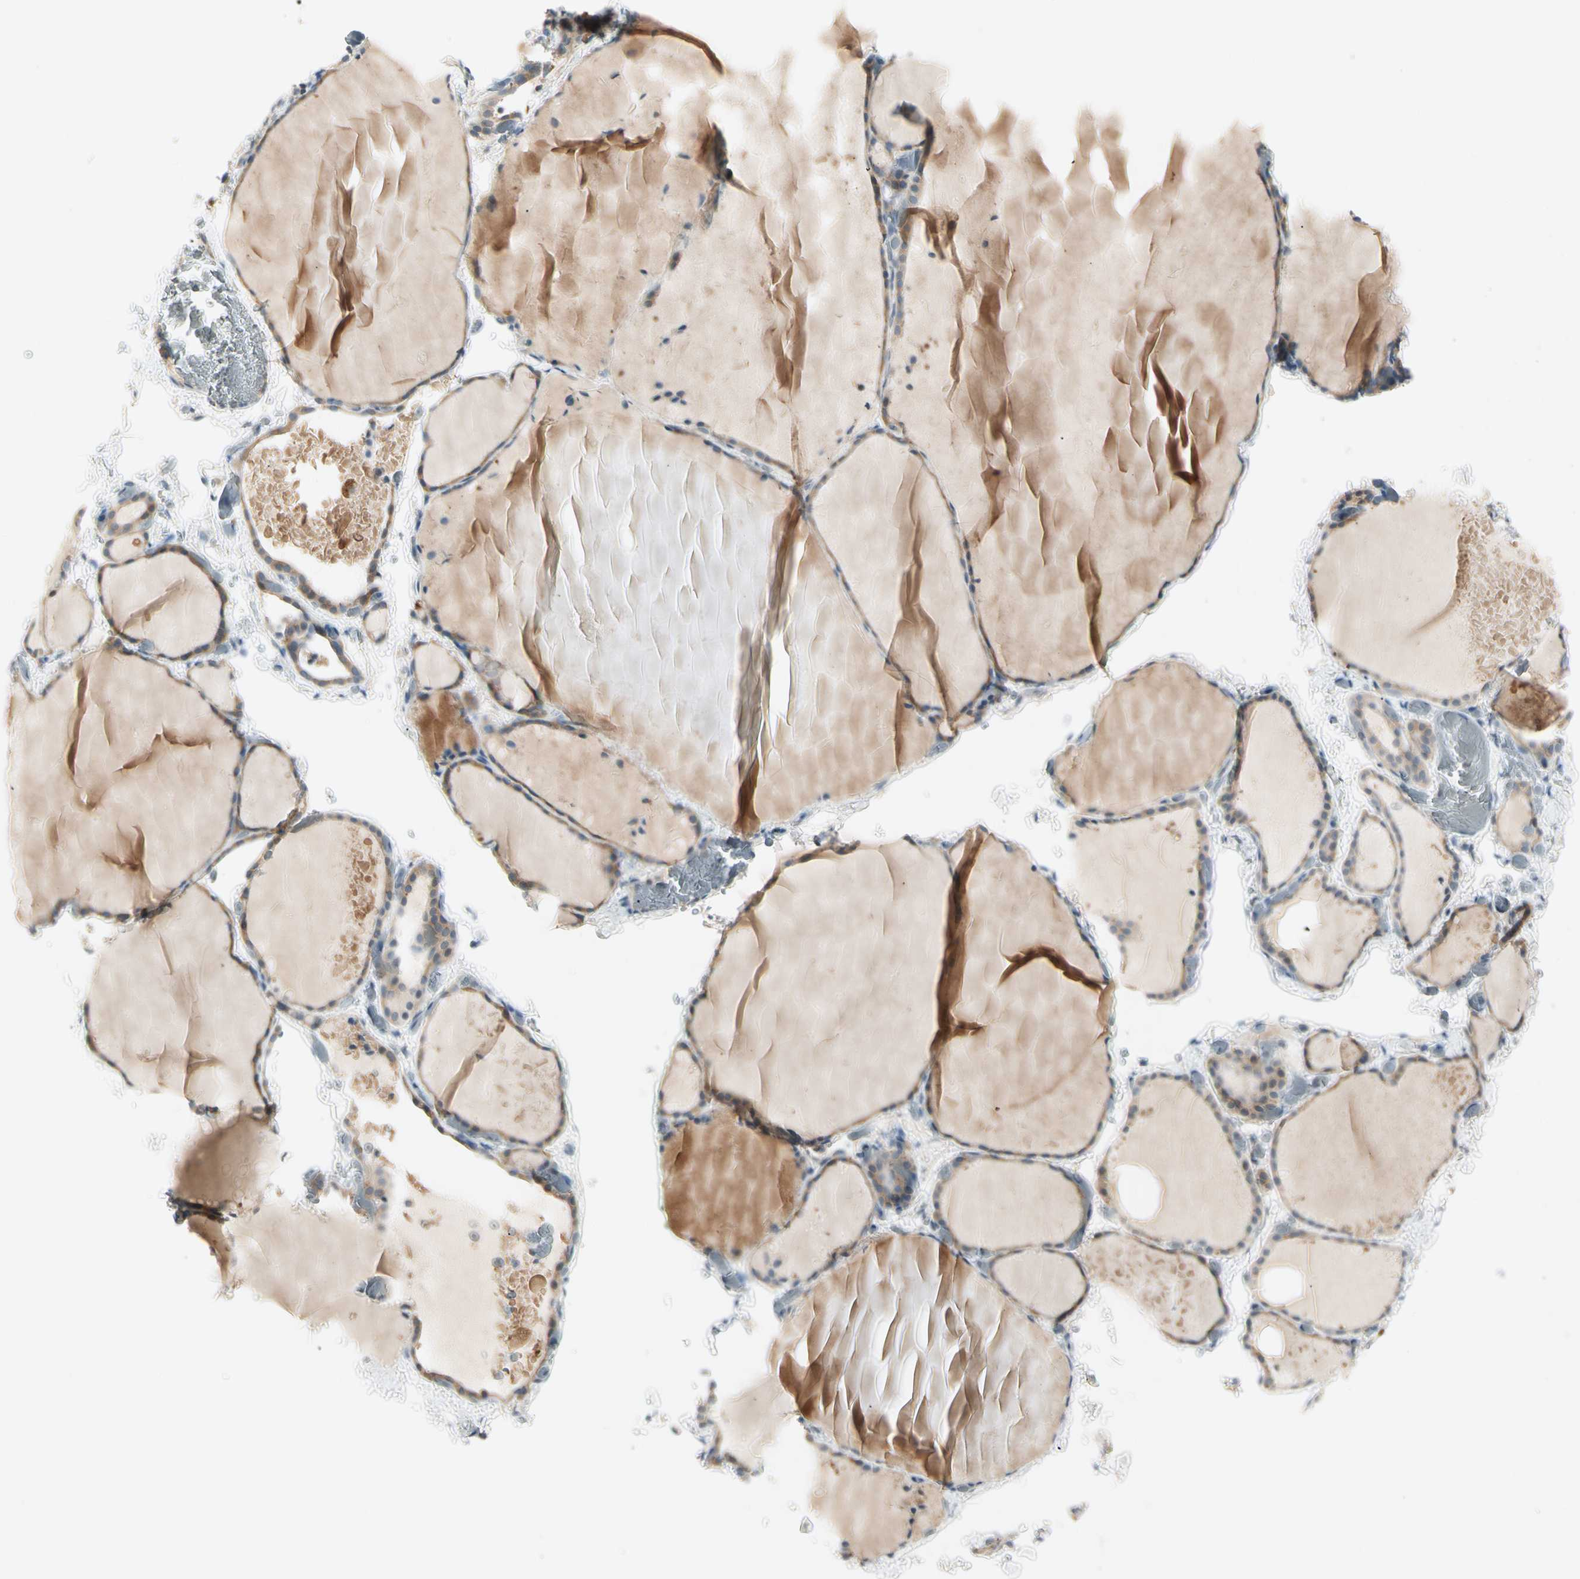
{"staining": {"intensity": "moderate", "quantity": ">75%", "location": "cytoplasmic/membranous"}, "tissue": "thyroid gland", "cell_type": "Glandular cells", "image_type": "normal", "snomed": [{"axis": "morphology", "description": "Normal tissue, NOS"}, {"axis": "topography", "description": "Thyroid gland"}], "caption": "Immunohistochemistry staining of benign thyroid gland, which exhibits medium levels of moderate cytoplasmic/membranous positivity in approximately >75% of glandular cells indicating moderate cytoplasmic/membranous protein positivity. The staining was performed using DAB (brown) for protein detection and nuclei were counterstained in hematoxylin (blue).", "gene": "IL1R1", "patient": {"sex": "female", "age": 22}}